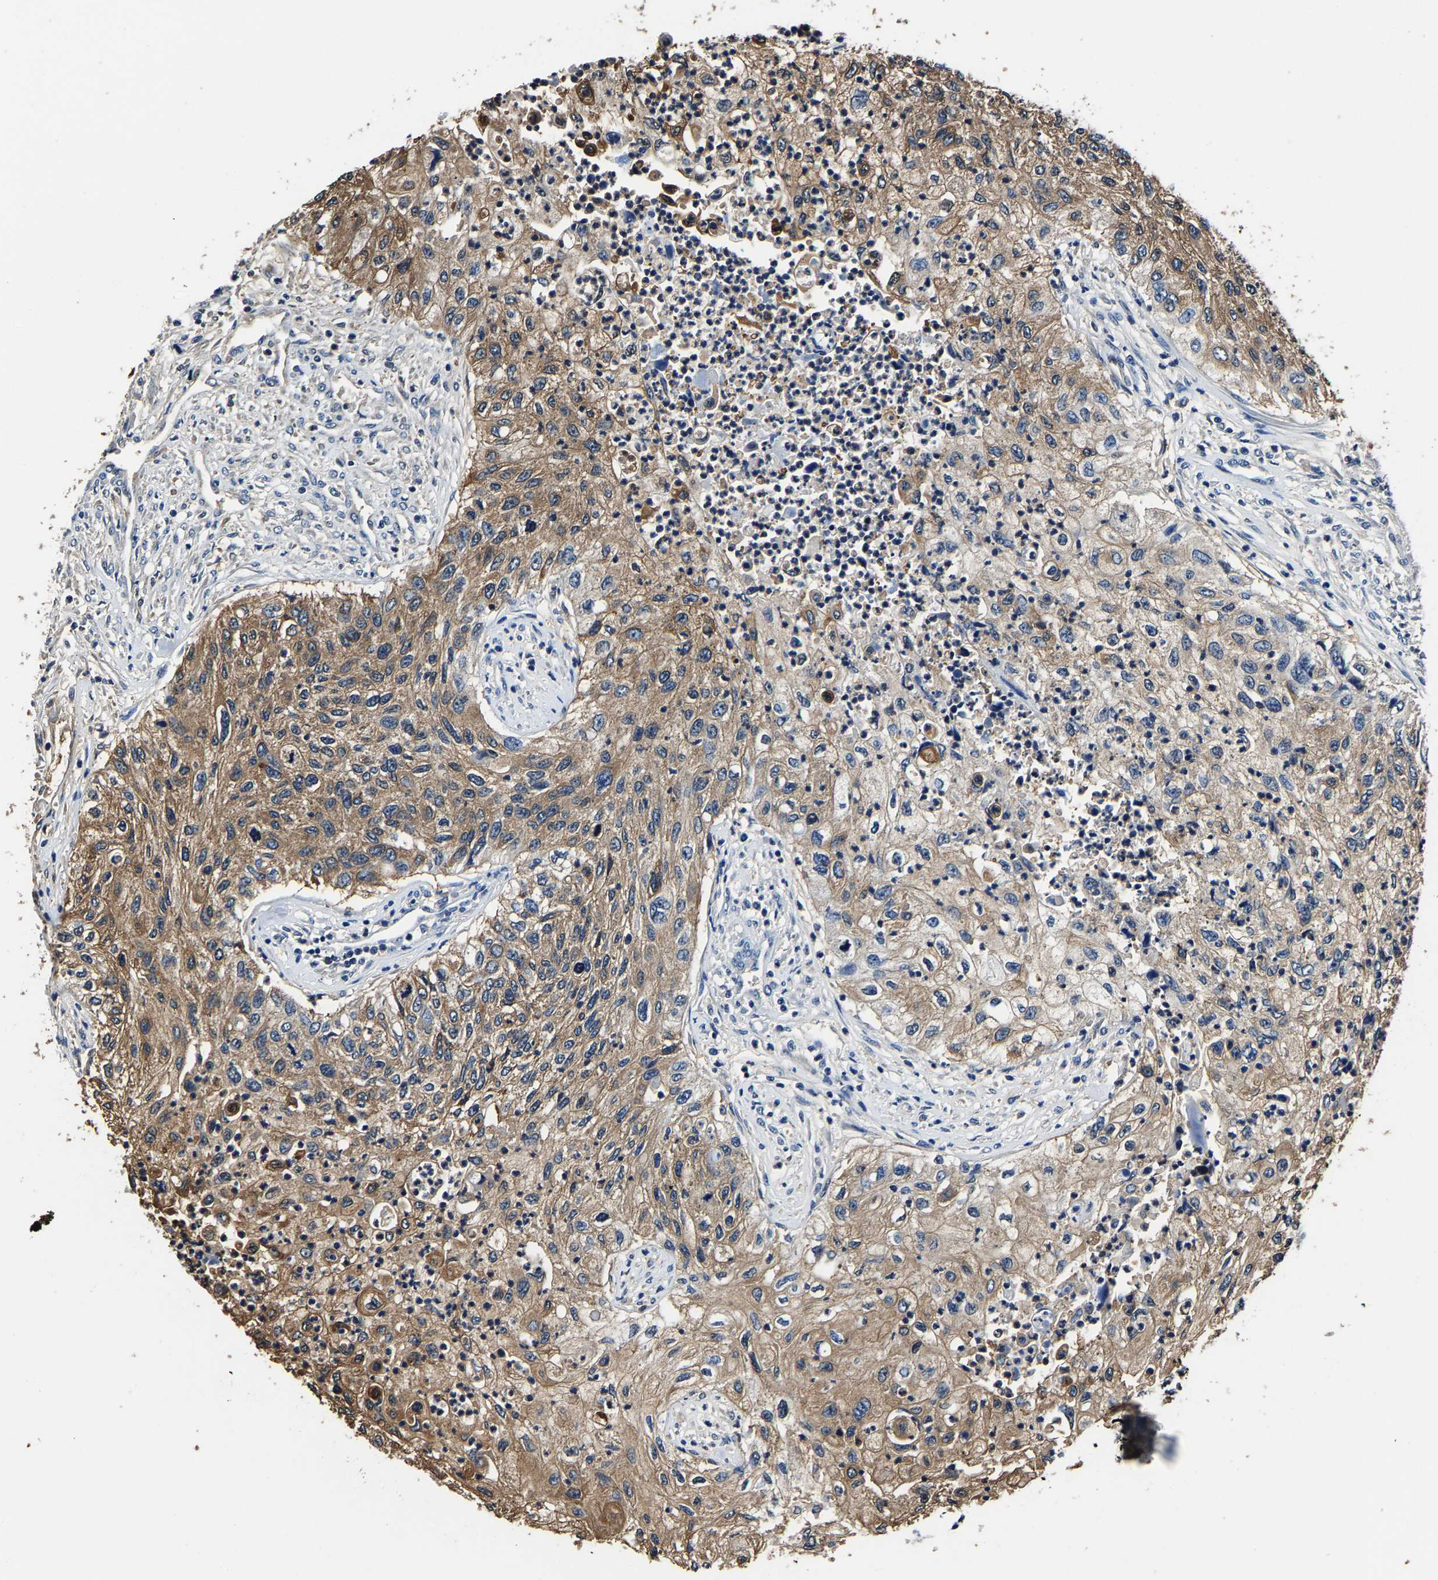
{"staining": {"intensity": "moderate", "quantity": ">75%", "location": "cytoplasmic/membranous"}, "tissue": "urothelial cancer", "cell_type": "Tumor cells", "image_type": "cancer", "snomed": [{"axis": "morphology", "description": "Urothelial carcinoma, High grade"}, {"axis": "topography", "description": "Urinary bladder"}], "caption": "This micrograph reveals IHC staining of urothelial cancer, with medium moderate cytoplasmic/membranous positivity in approximately >75% of tumor cells.", "gene": "ALDOB", "patient": {"sex": "female", "age": 60}}